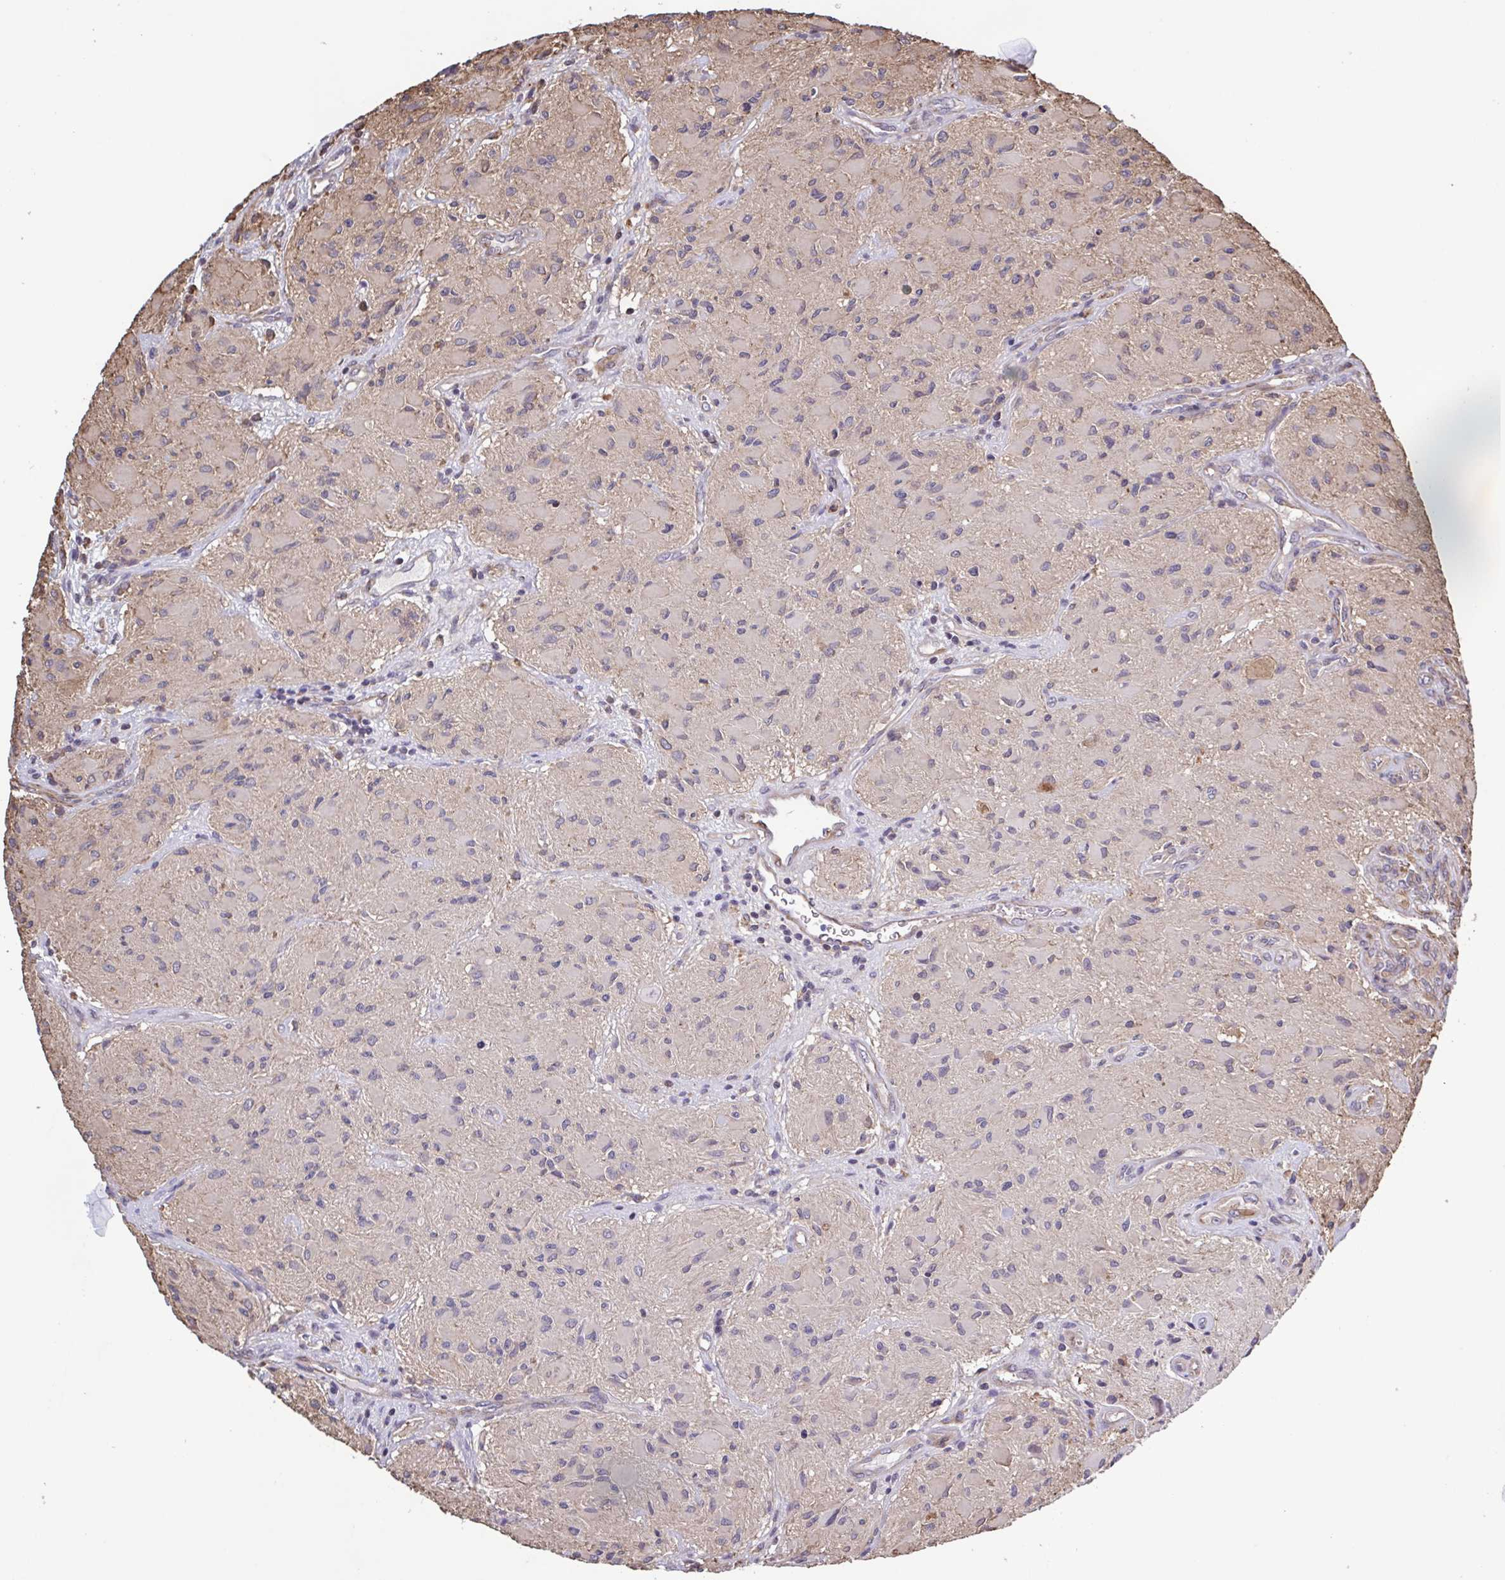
{"staining": {"intensity": "negative", "quantity": "none", "location": "none"}, "tissue": "glioma", "cell_type": "Tumor cells", "image_type": "cancer", "snomed": [{"axis": "morphology", "description": "Glioma, malignant, High grade"}, {"axis": "topography", "description": "Brain"}], "caption": "An immunohistochemistry histopathology image of high-grade glioma (malignant) is shown. There is no staining in tumor cells of high-grade glioma (malignant).", "gene": "ZNF200", "patient": {"sex": "female", "age": 65}}